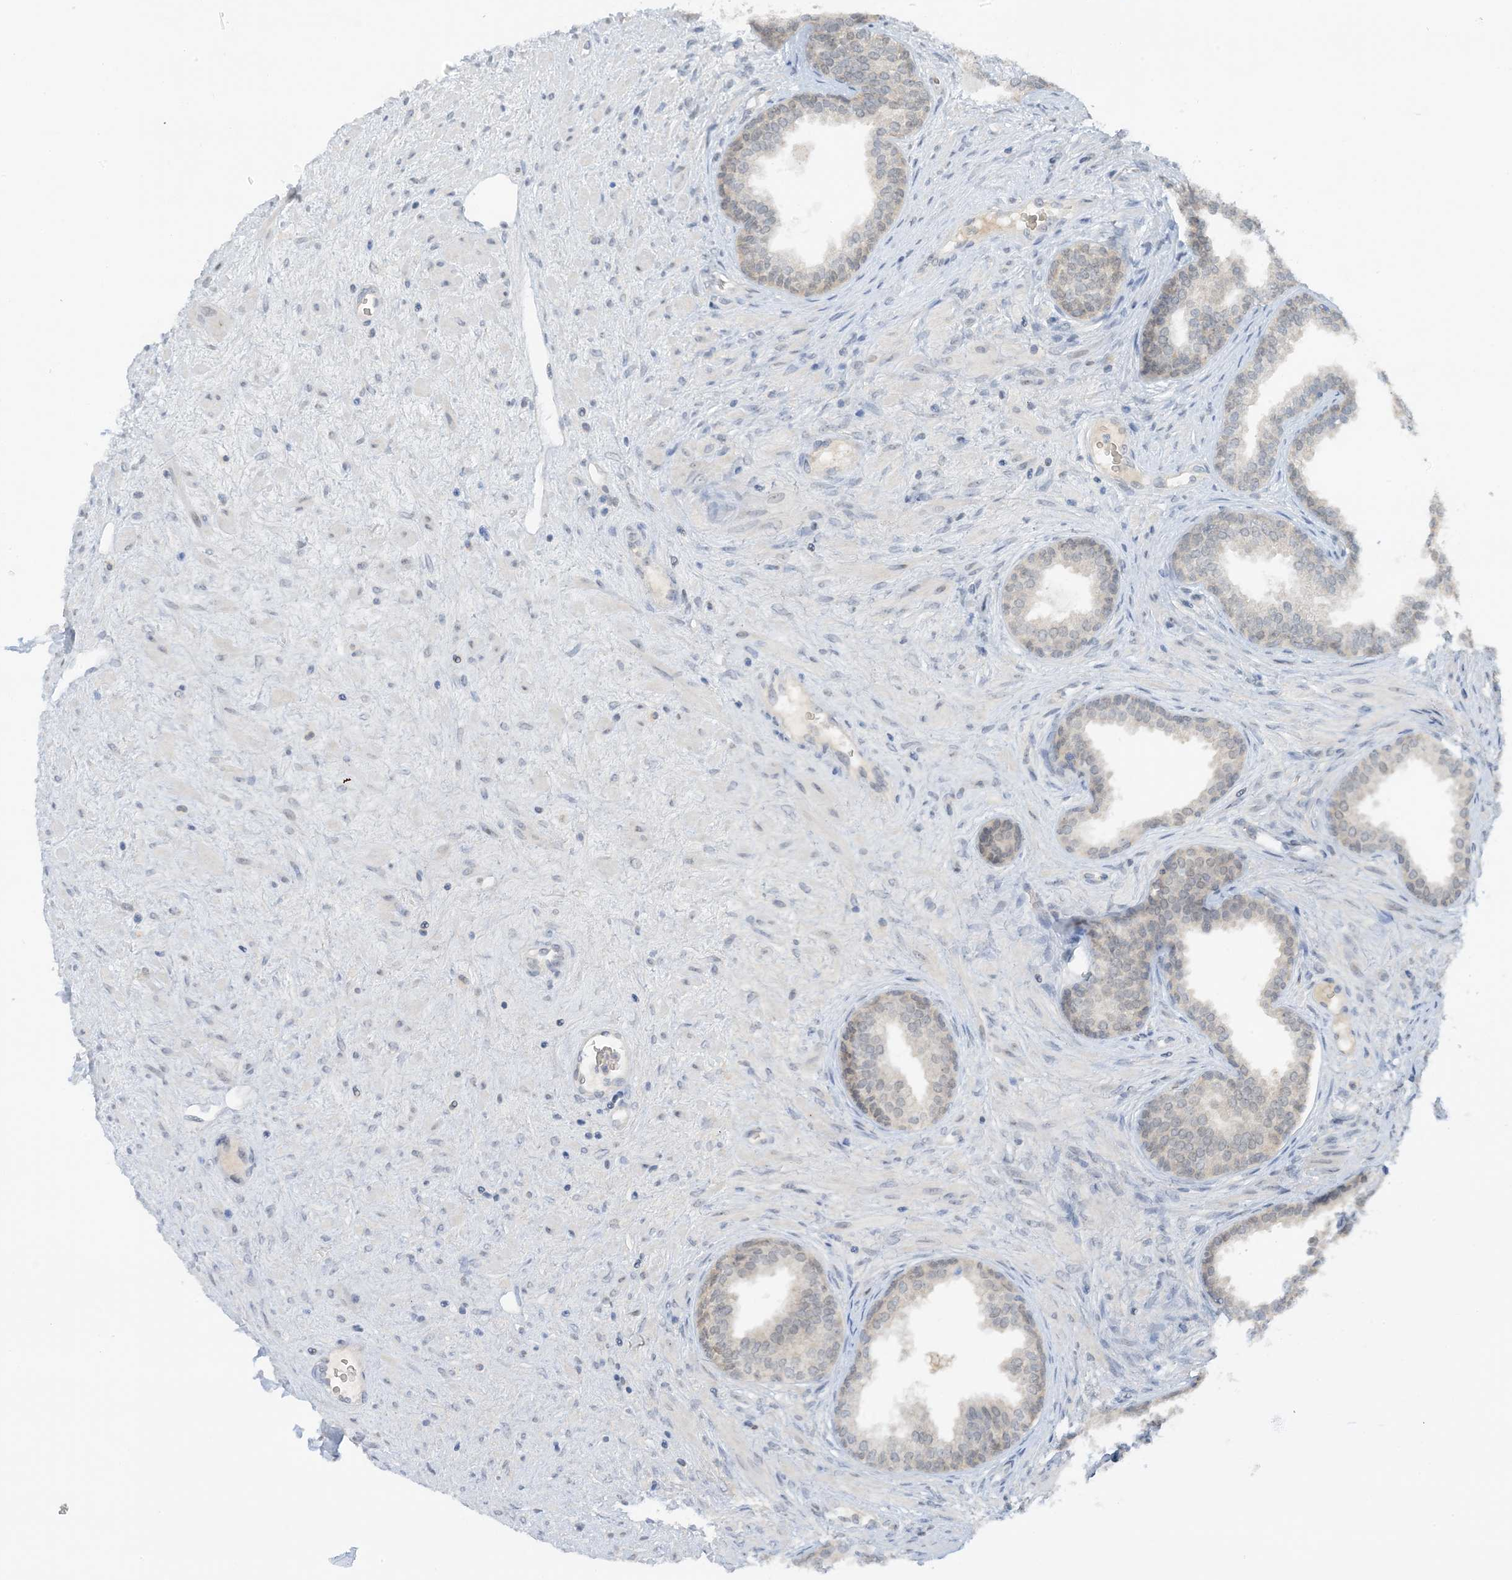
{"staining": {"intensity": "negative", "quantity": "none", "location": "none"}, "tissue": "prostate", "cell_type": "Glandular cells", "image_type": "normal", "snomed": [{"axis": "morphology", "description": "Normal tissue, NOS"}, {"axis": "topography", "description": "Prostate"}], "caption": "A micrograph of human prostate is negative for staining in glandular cells. The staining is performed using DAB brown chromogen with nuclei counter-stained in using hematoxylin.", "gene": "UBE2E1", "patient": {"sex": "male", "age": 76}}